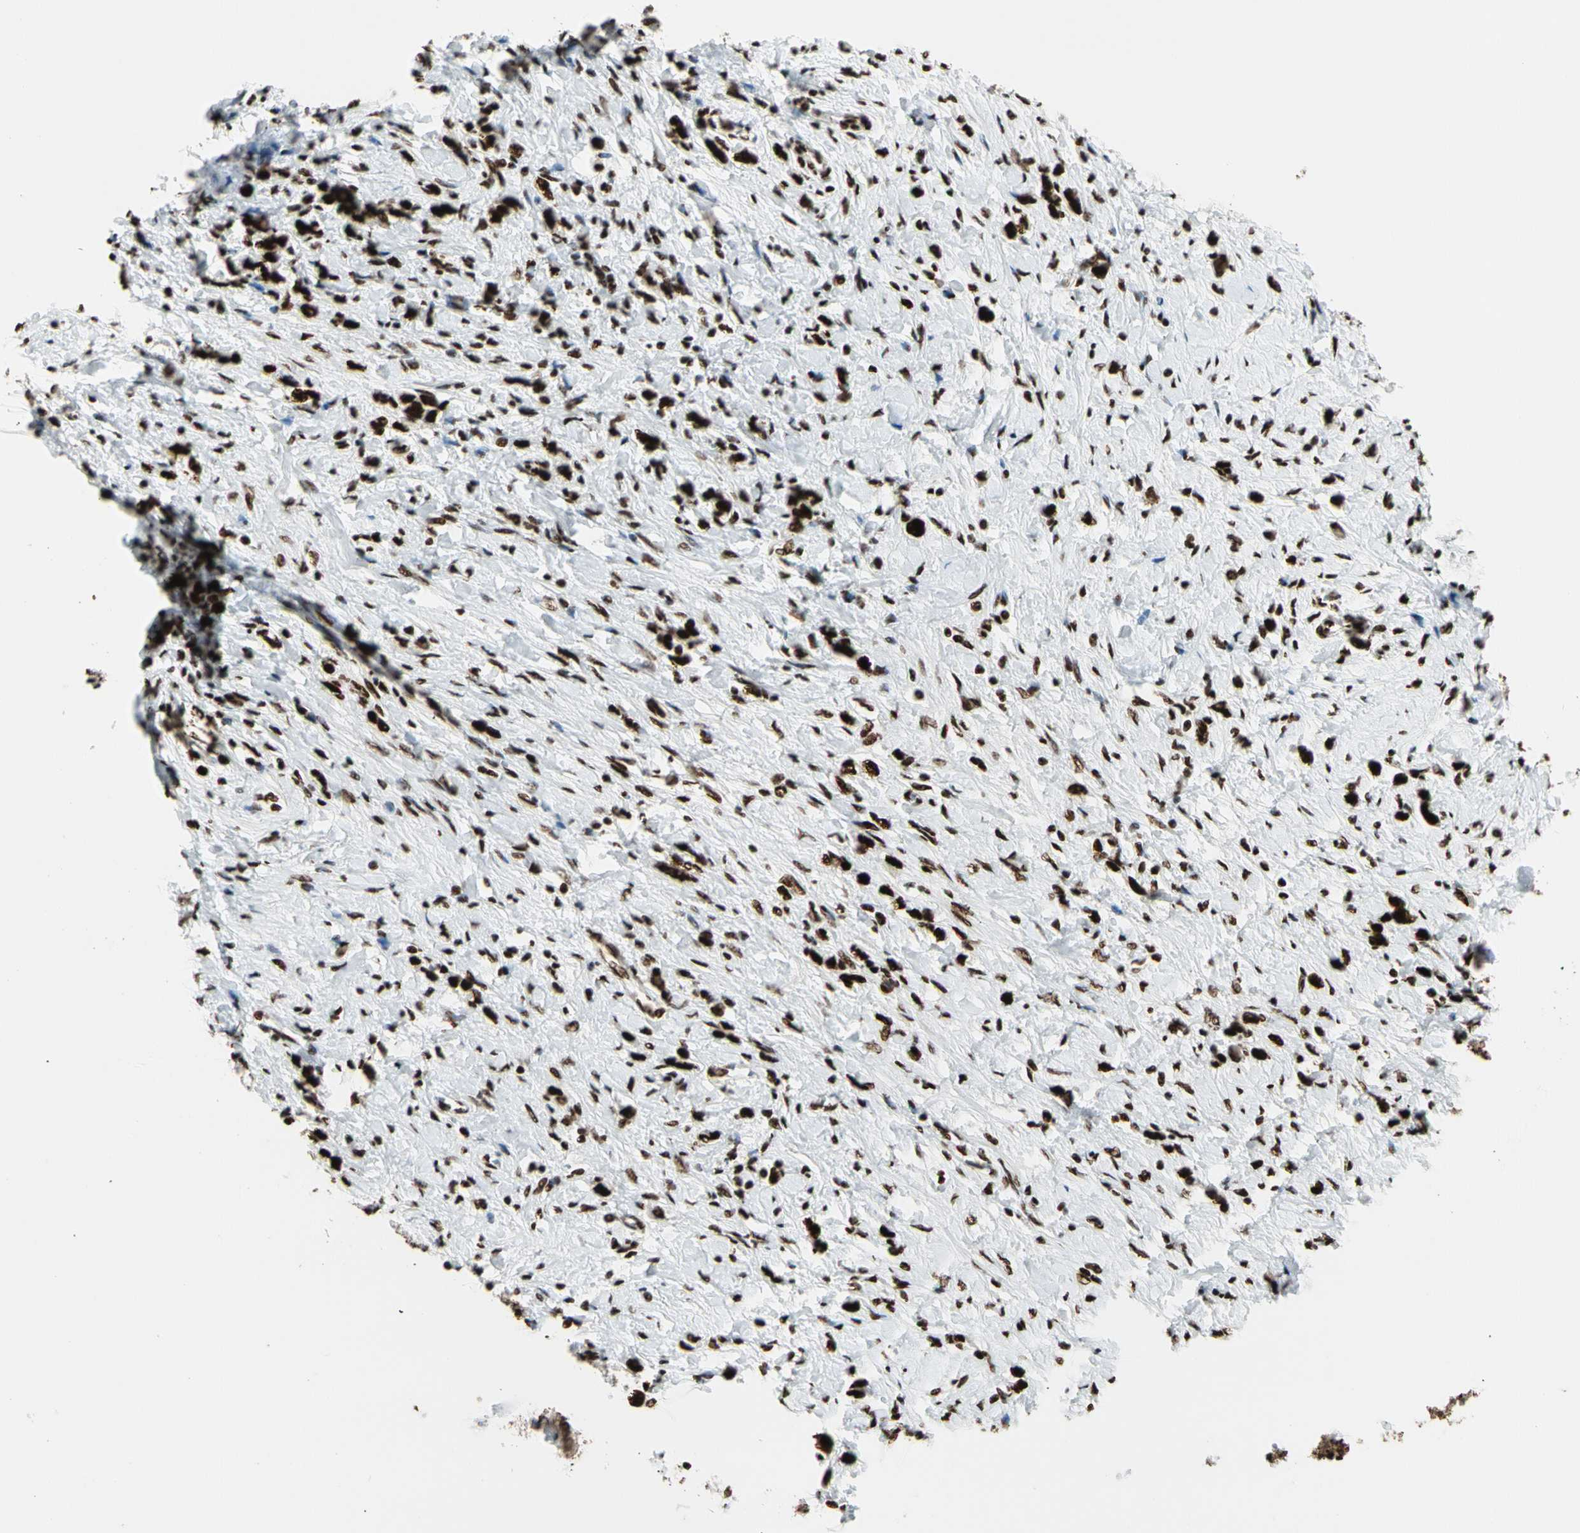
{"staining": {"intensity": "strong", "quantity": ">75%", "location": "nuclear"}, "tissue": "stomach cancer", "cell_type": "Tumor cells", "image_type": "cancer", "snomed": [{"axis": "morphology", "description": "Normal tissue, NOS"}, {"axis": "morphology", "description": "Adenocarcinoma, NOS"}, {"axis": "topography", "description": "Stomach, upper"}, {"axis": "topography", "description": "Stomach"}], "caption": "The histopathology image demonstrates immunohistochemical staining of stomach cancer (adenocarcinoma). There is strong nuclear expression is seen in approximately >75% of tumor cells. (DAB (3,3'-diaminobenzidine) IHC with brightfield microscopy, high magnification).", "gene": "CCAR1", "patient": {"sex": "female", "age": 65}}